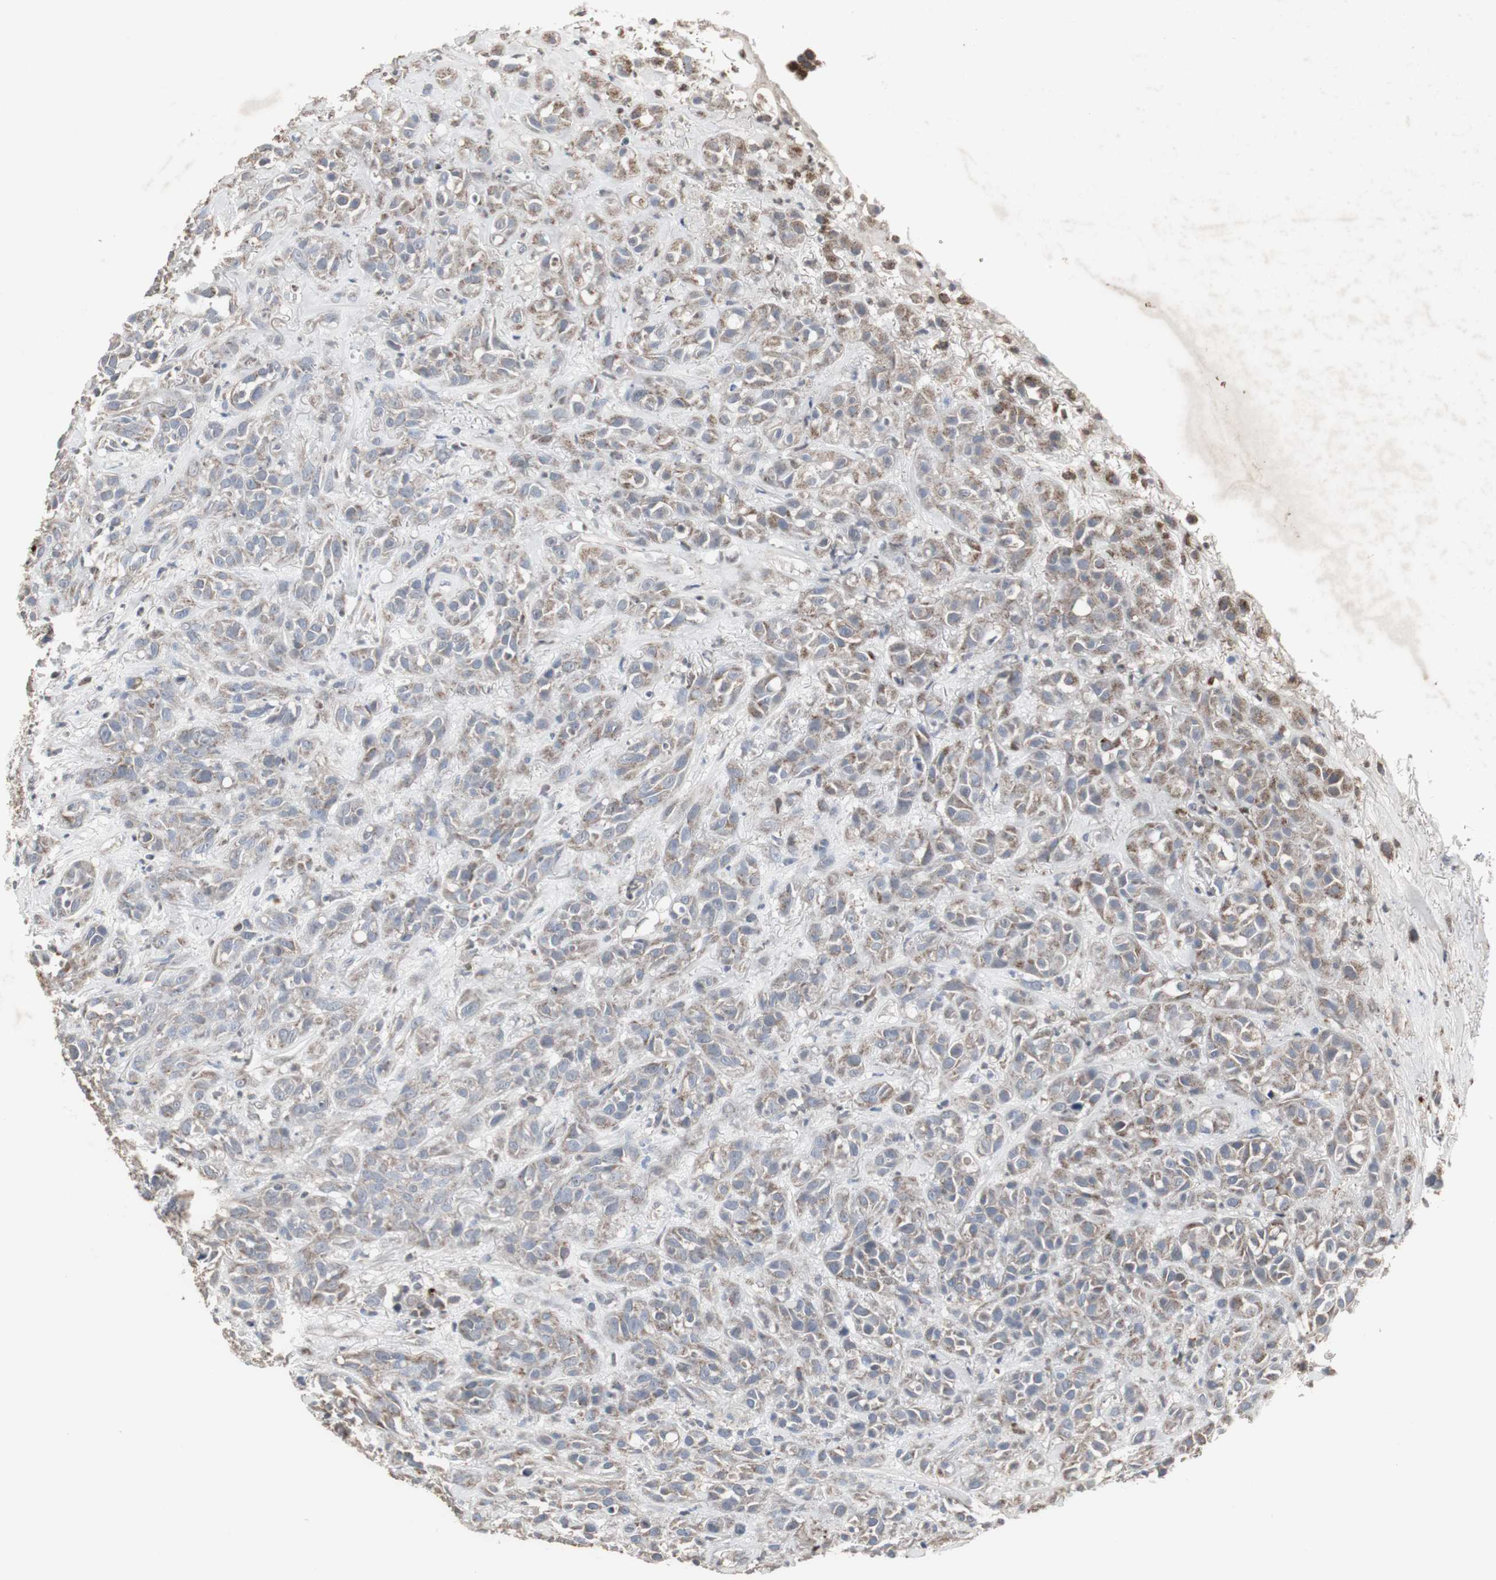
{"staining": {"intensity": "weak", "quantity": ">75%", "location": "cytoplasmic/membranous"}, "tissue": "head and neck cancer", "cell_type": "Tumor cells", "image_type": "cancer", "snomed": [{"axis": "morphology", "description": "Squamous cell carcinoma, NOS"}, {"axis": "topography", "description": "Head-Neck"}], "caption": "An image of squamous cell carcinoma (head and neck) stained for a protein exhibits weak cytoplasmic/membranous brown staining in tumor cells.", "gene": "ACAA1", "patient": {"sex": "male", "age": 62}}